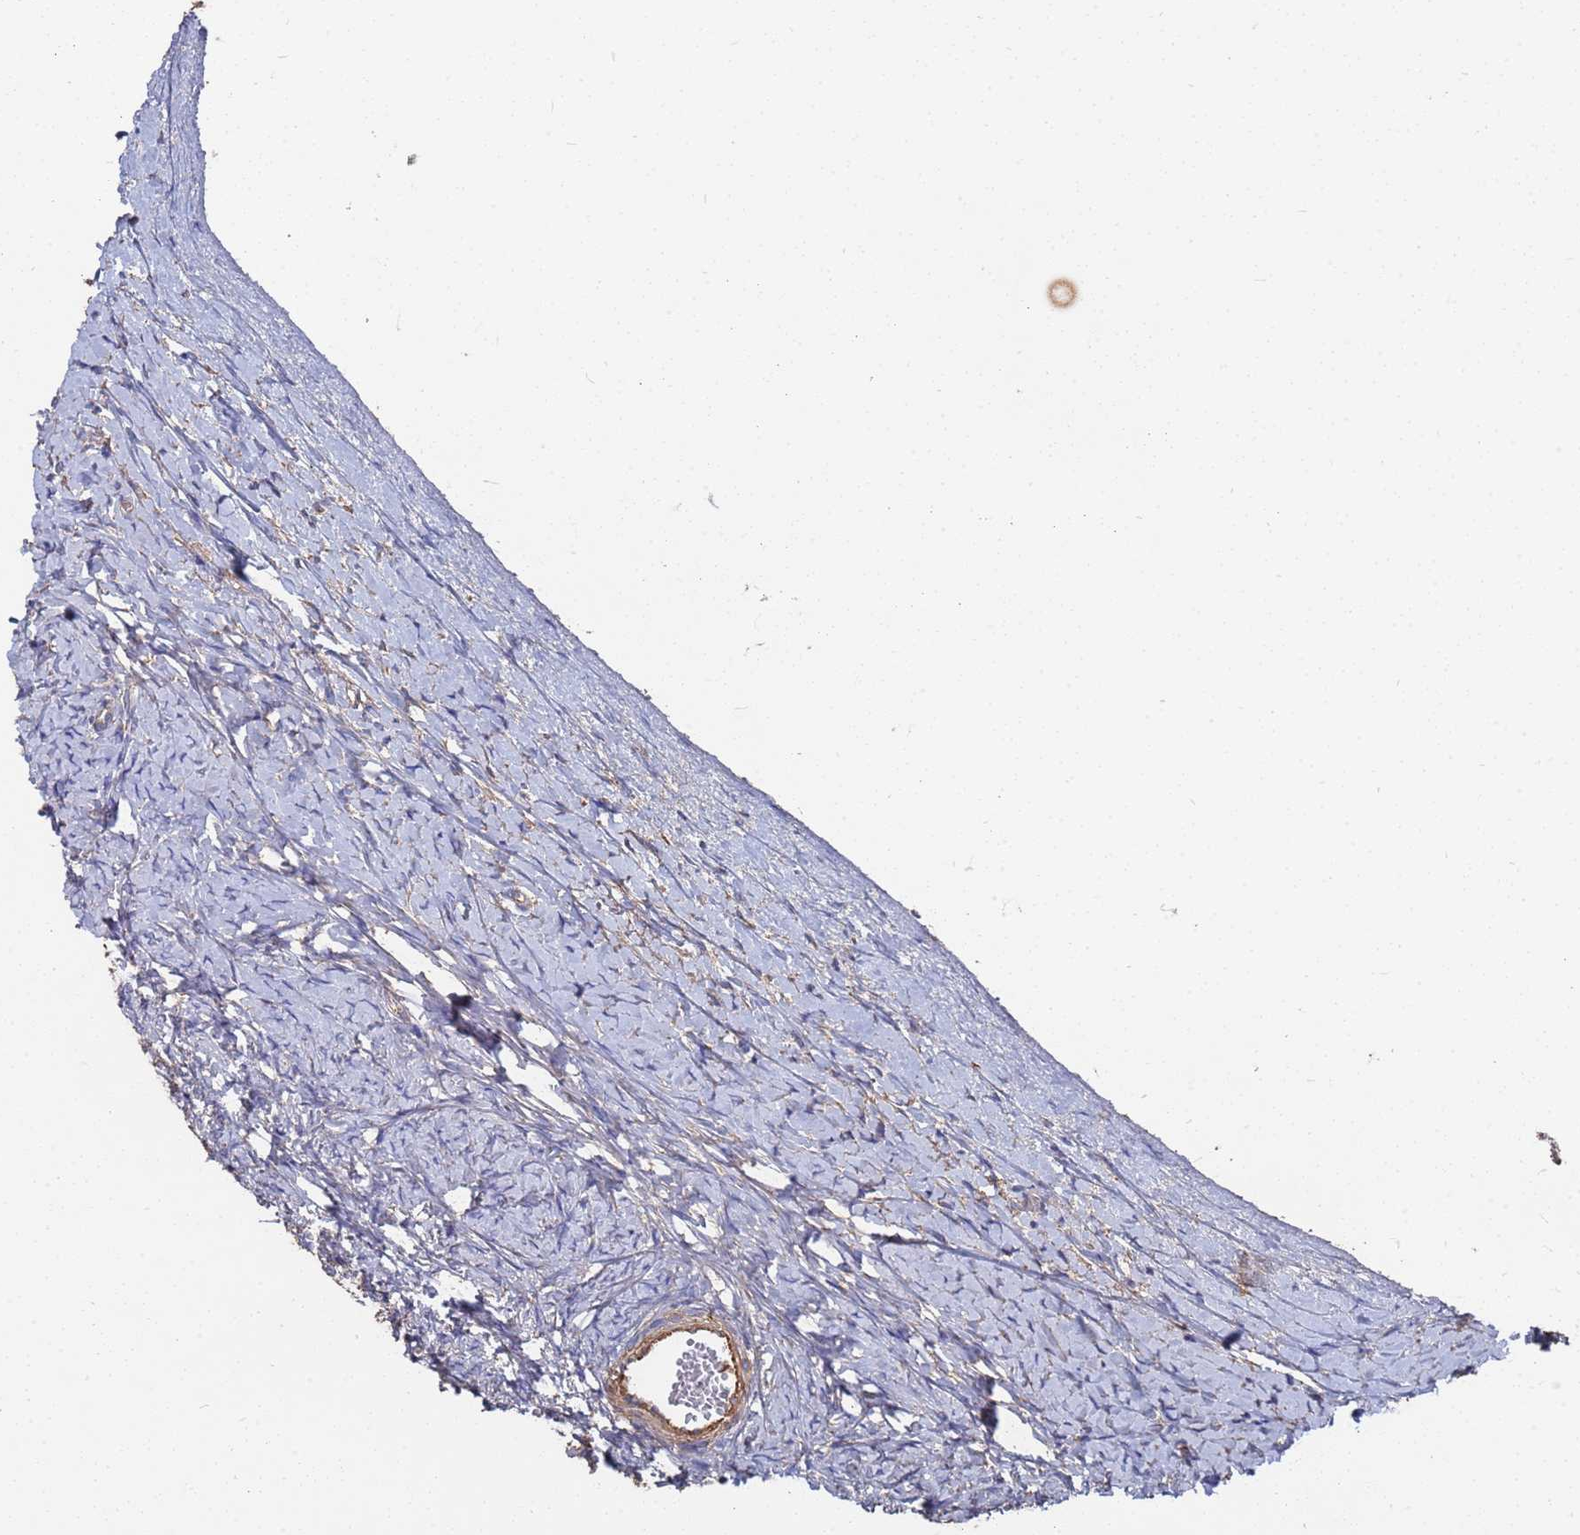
{"staining": {"intensity": "weak", "quantity": "<25%", "location": "cytoplasmic/membranous"}, "tissue": "ovary", "cell_type": "Ovarian stroma cells", "image_type": "normal", "snomed": [{"axis": "morphology", "description": "Normal tissue, NOS"}, {"axis": "morphology", "description": "Developmental malformation"}, {"axis": "topography", "description": "Ovary"}], "caption": "Immunohistochemical staining of normal ovary reveals no significant positivity in ovarian stroma cells.", "gene": "PYCR1", "patient": {"sex": "female", "age": 39}}